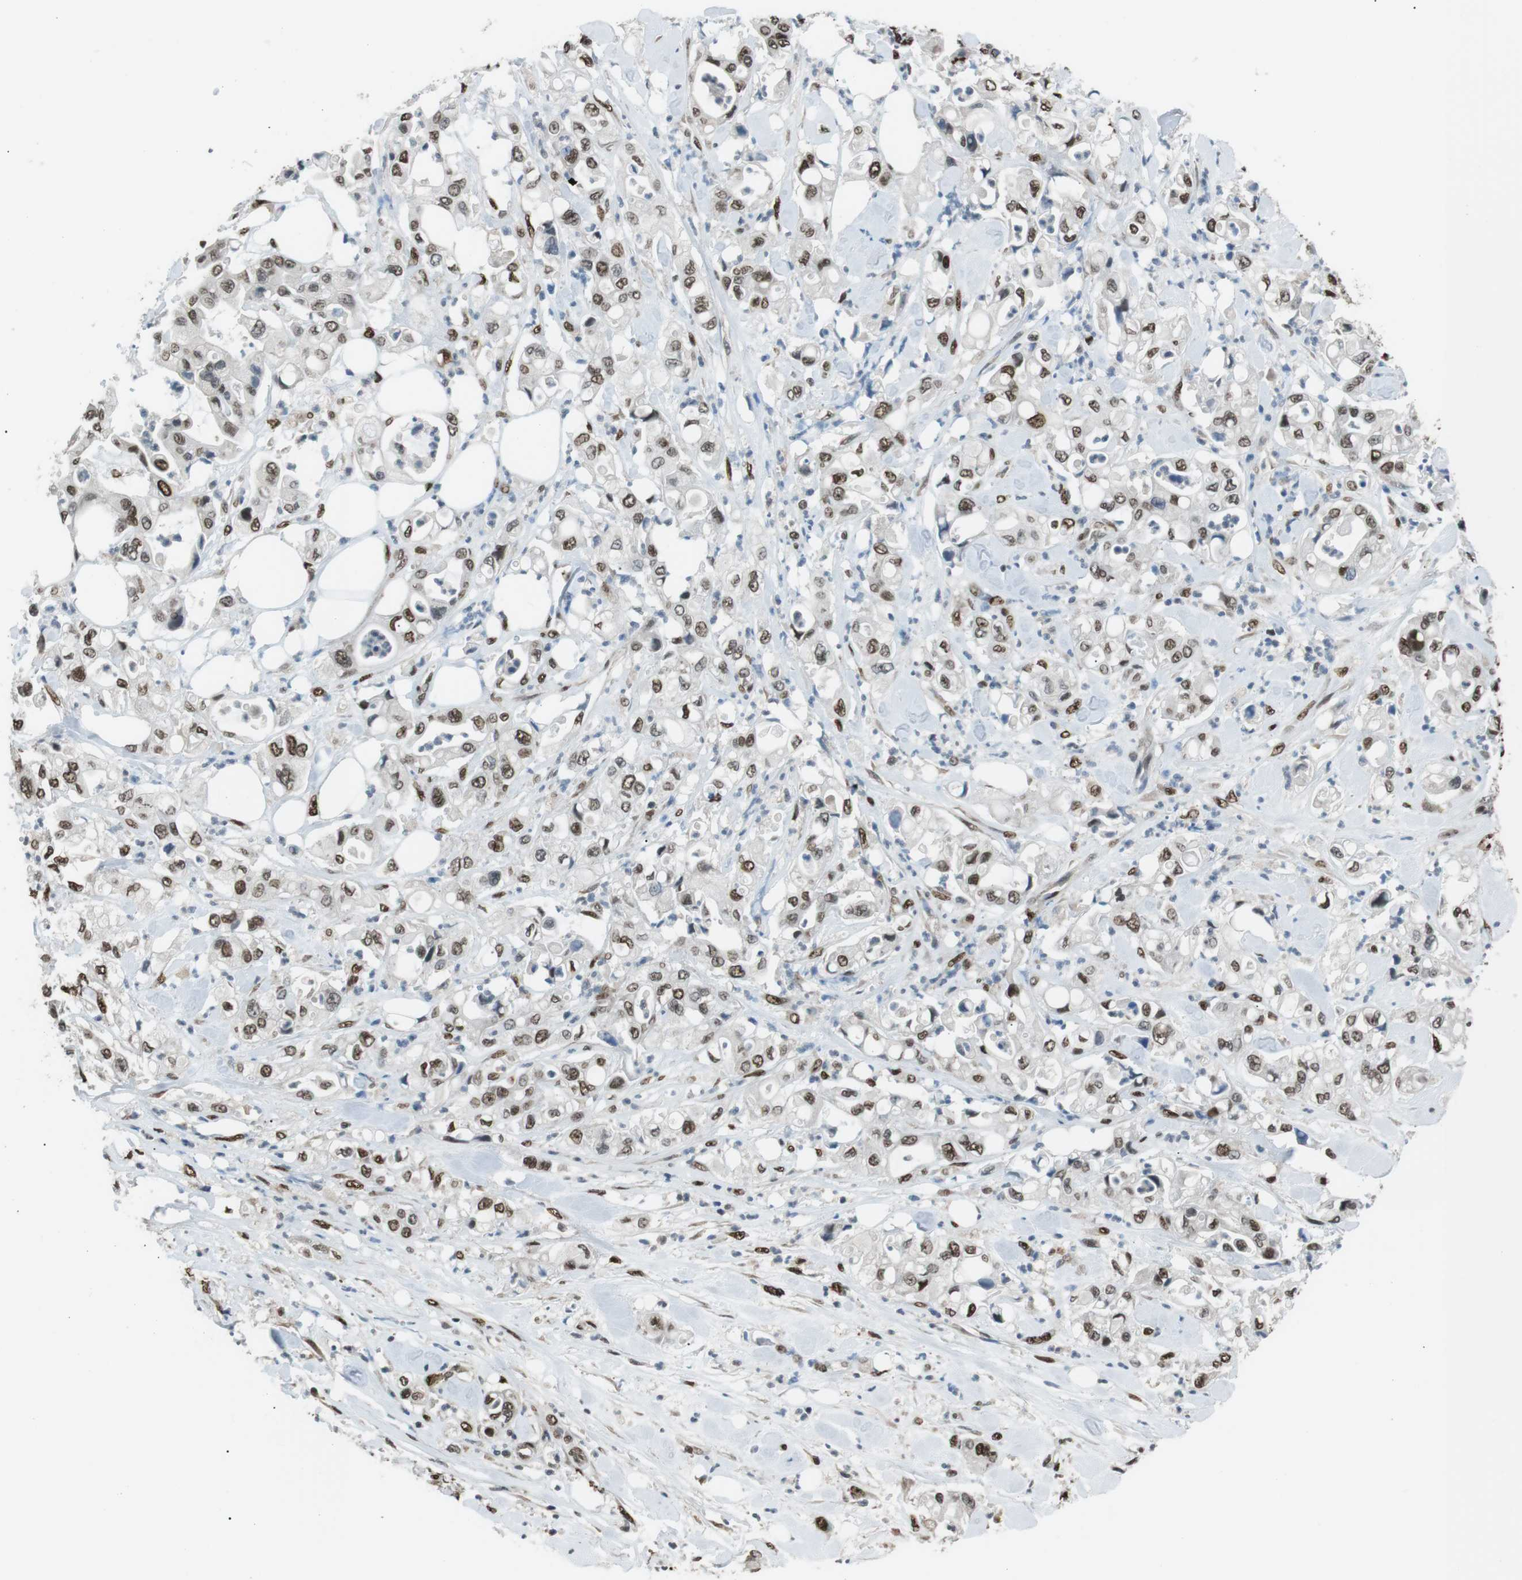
{"staining": {"intensity": "moderate", "quantity": ">75%", "location": "nuclear"}, "tissue": "pancreatic cancer", "cell_type": "Tumor cells", "image_type": "cancer", "snomed": [{"axis": "morphology", "description": "Adenocarcinoma, NOS"}, {"axis": "topography", "description": "Pancreas"}], "caption": "Pancreatic cancer was stained to show a protein in brown. There is medium levels of moderate nuclear positivity in about >75% of tumor cells. The protein of interest is shown in brown color, while the nuclei are stained blue.", "gene": "SRPK2", "patient": {"sex": "male", "age": 70}}